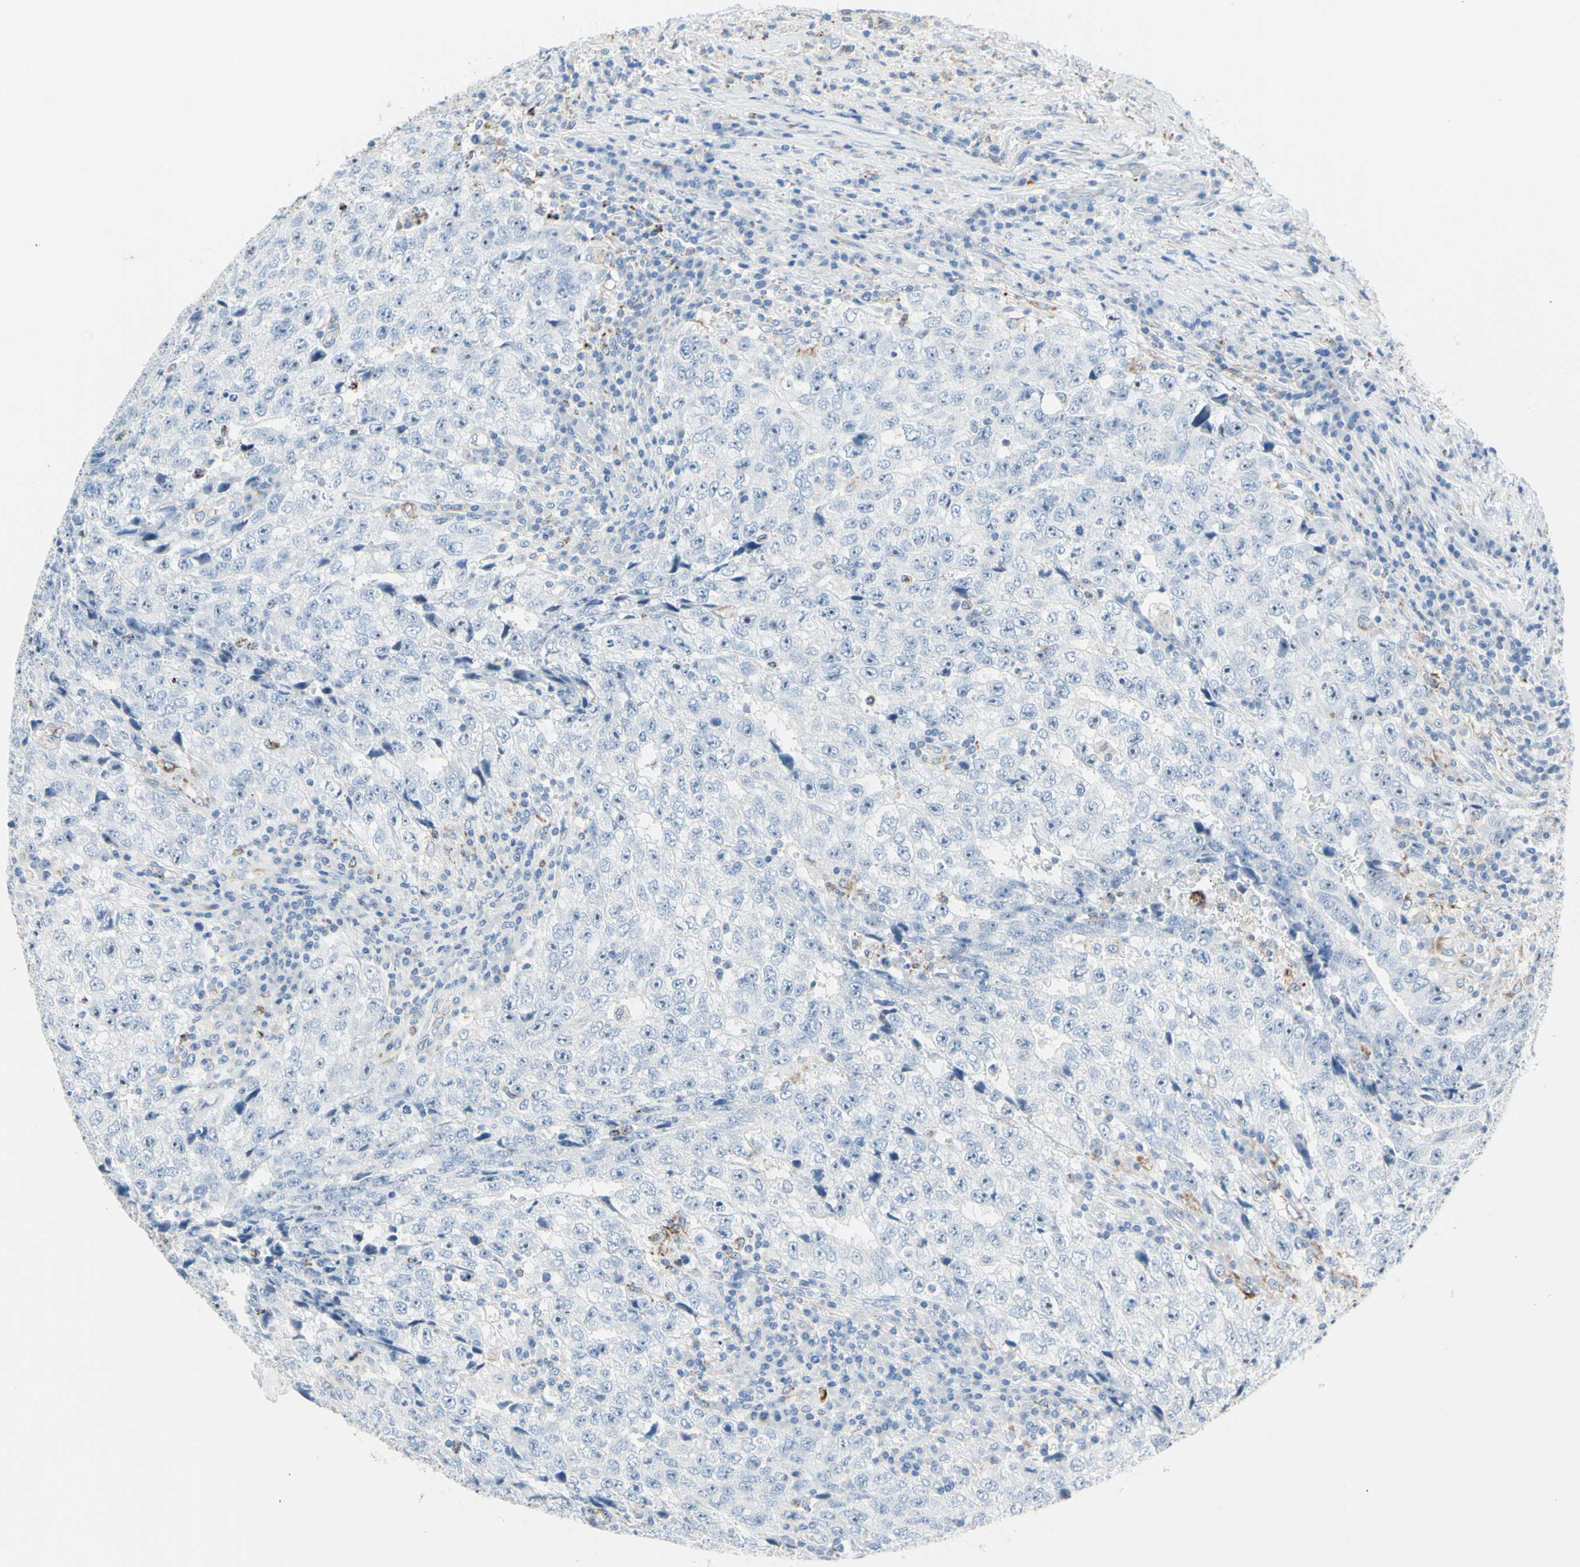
{"staining": {"intensity": "negative", "quantity": "none", "location": "none"}, "tissue": "testis cancer", "cell_type": "Tumor cells", "image_type": "cancer", "snomed": [{"axis": "morphology", "description": "Necrosis, NOS"}, {"axis": "morphology", "description": "Carcinoma, Embryonal, NOS"}, {"axis": "topography", "description": "Testis"}], "caption": "This image is of testis cancer (embryonal carcinoma) stained with immunohistochemistry (IHC) to label a protein in brown with the nuclei are counter-stained blue. There is no staining in tumor cells.", "gene": "CYSLTR1", "patient": {"sex": "male", "age": 19}}